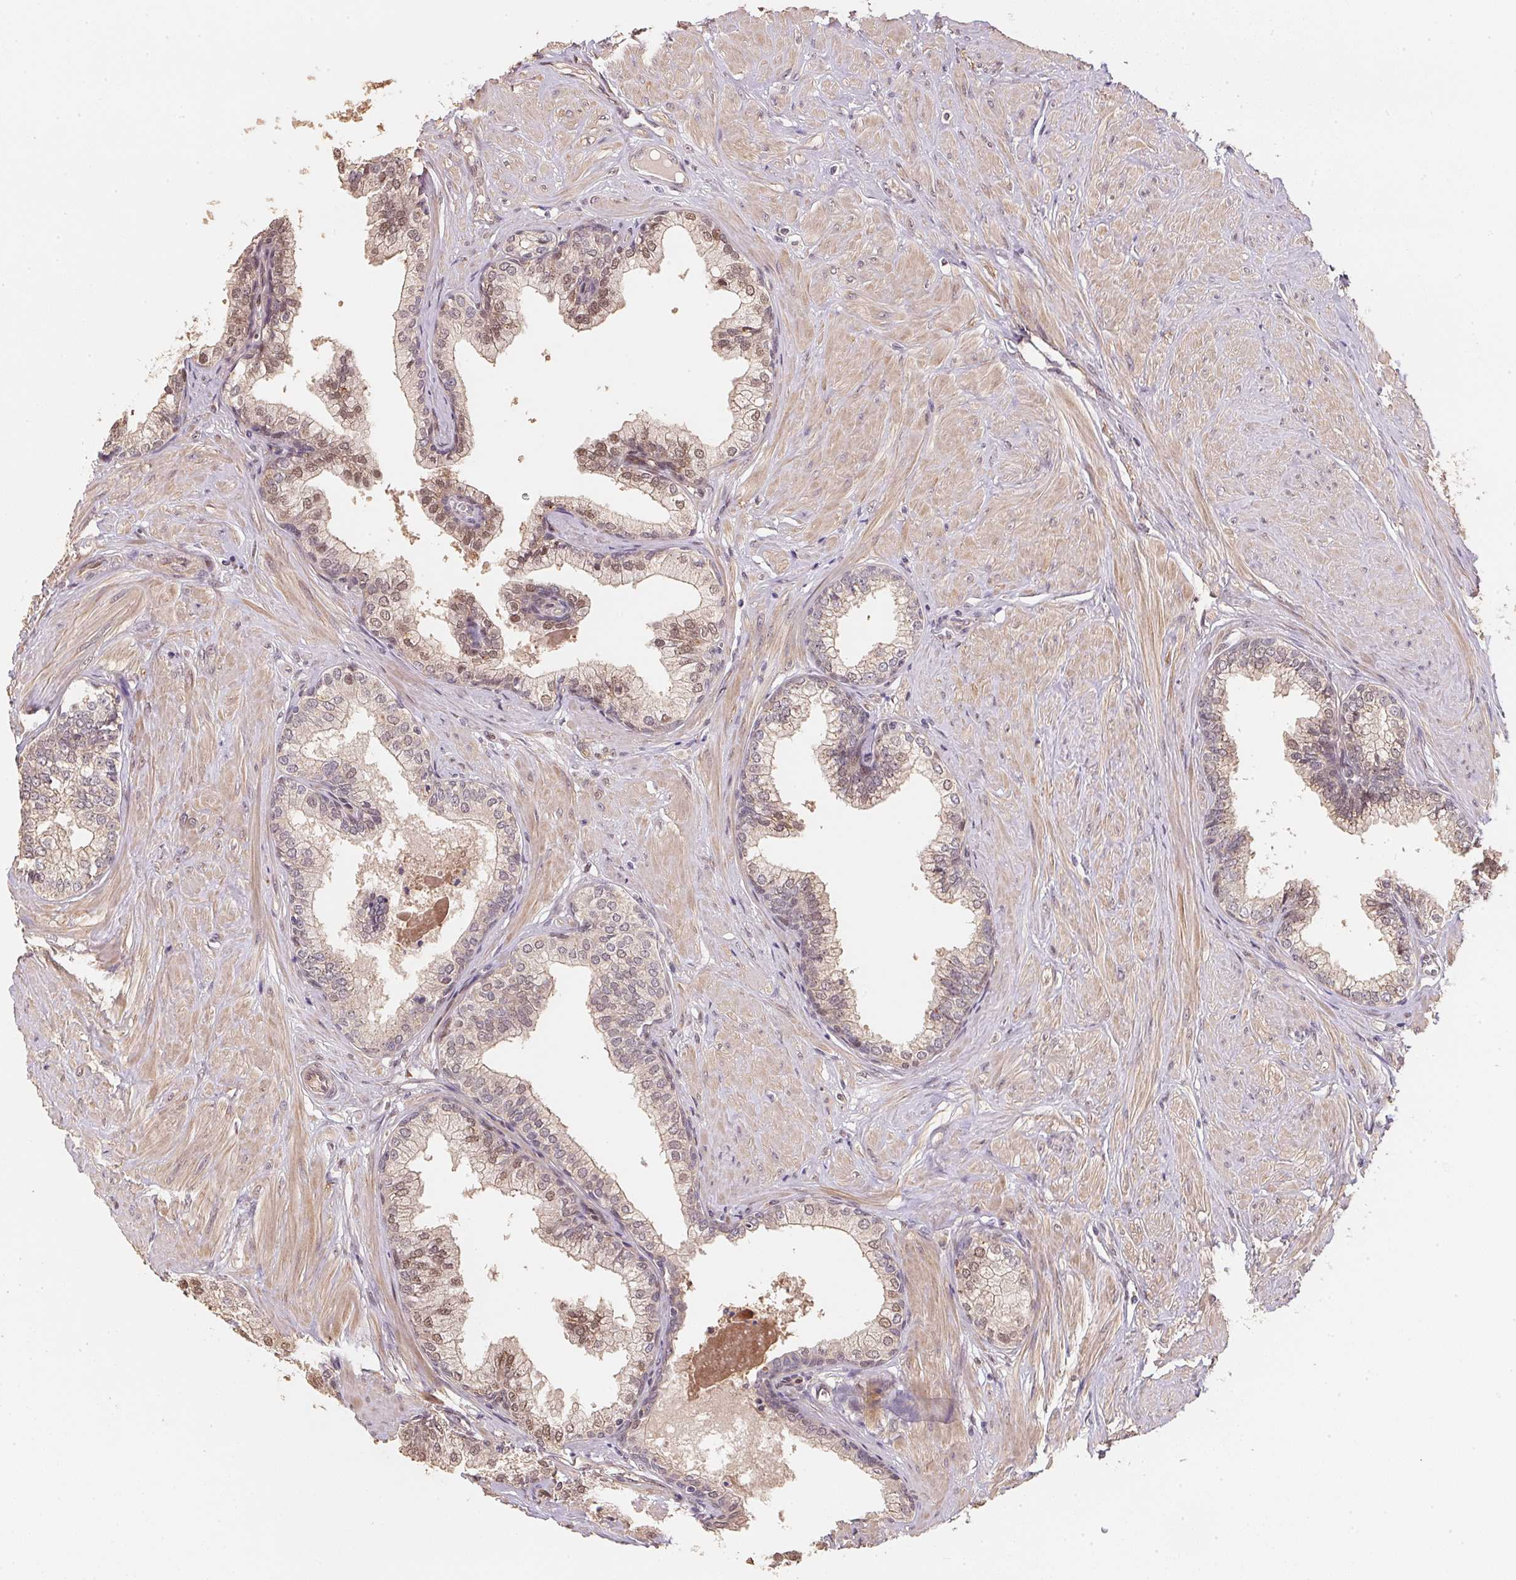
{"staining": {"intensity": "weak", "quantity": "25%-75%", "location": "cytoplasmic/membranous,nuclear"}, "tissue": "prostate", "cell_type": "Glandular cells", "image_type": "normal", "snomed": [{"axis": "morphology", "description": "Normal tissue, NOS"}, {"axis": "topography", "description": "Prostate"}, {"axis": "topography", "description": "Peripheral nerve tissue"}], "caption": "An immunohistochemistry histopathology image of unremarkable tissue is shown. Protein staining in brown labels weak cytoplasmic/membranous,nuclear positivity in prostate within glandular cells.", "gene": "TMEM222", "patient": {"sex": "male", "age": 55}}